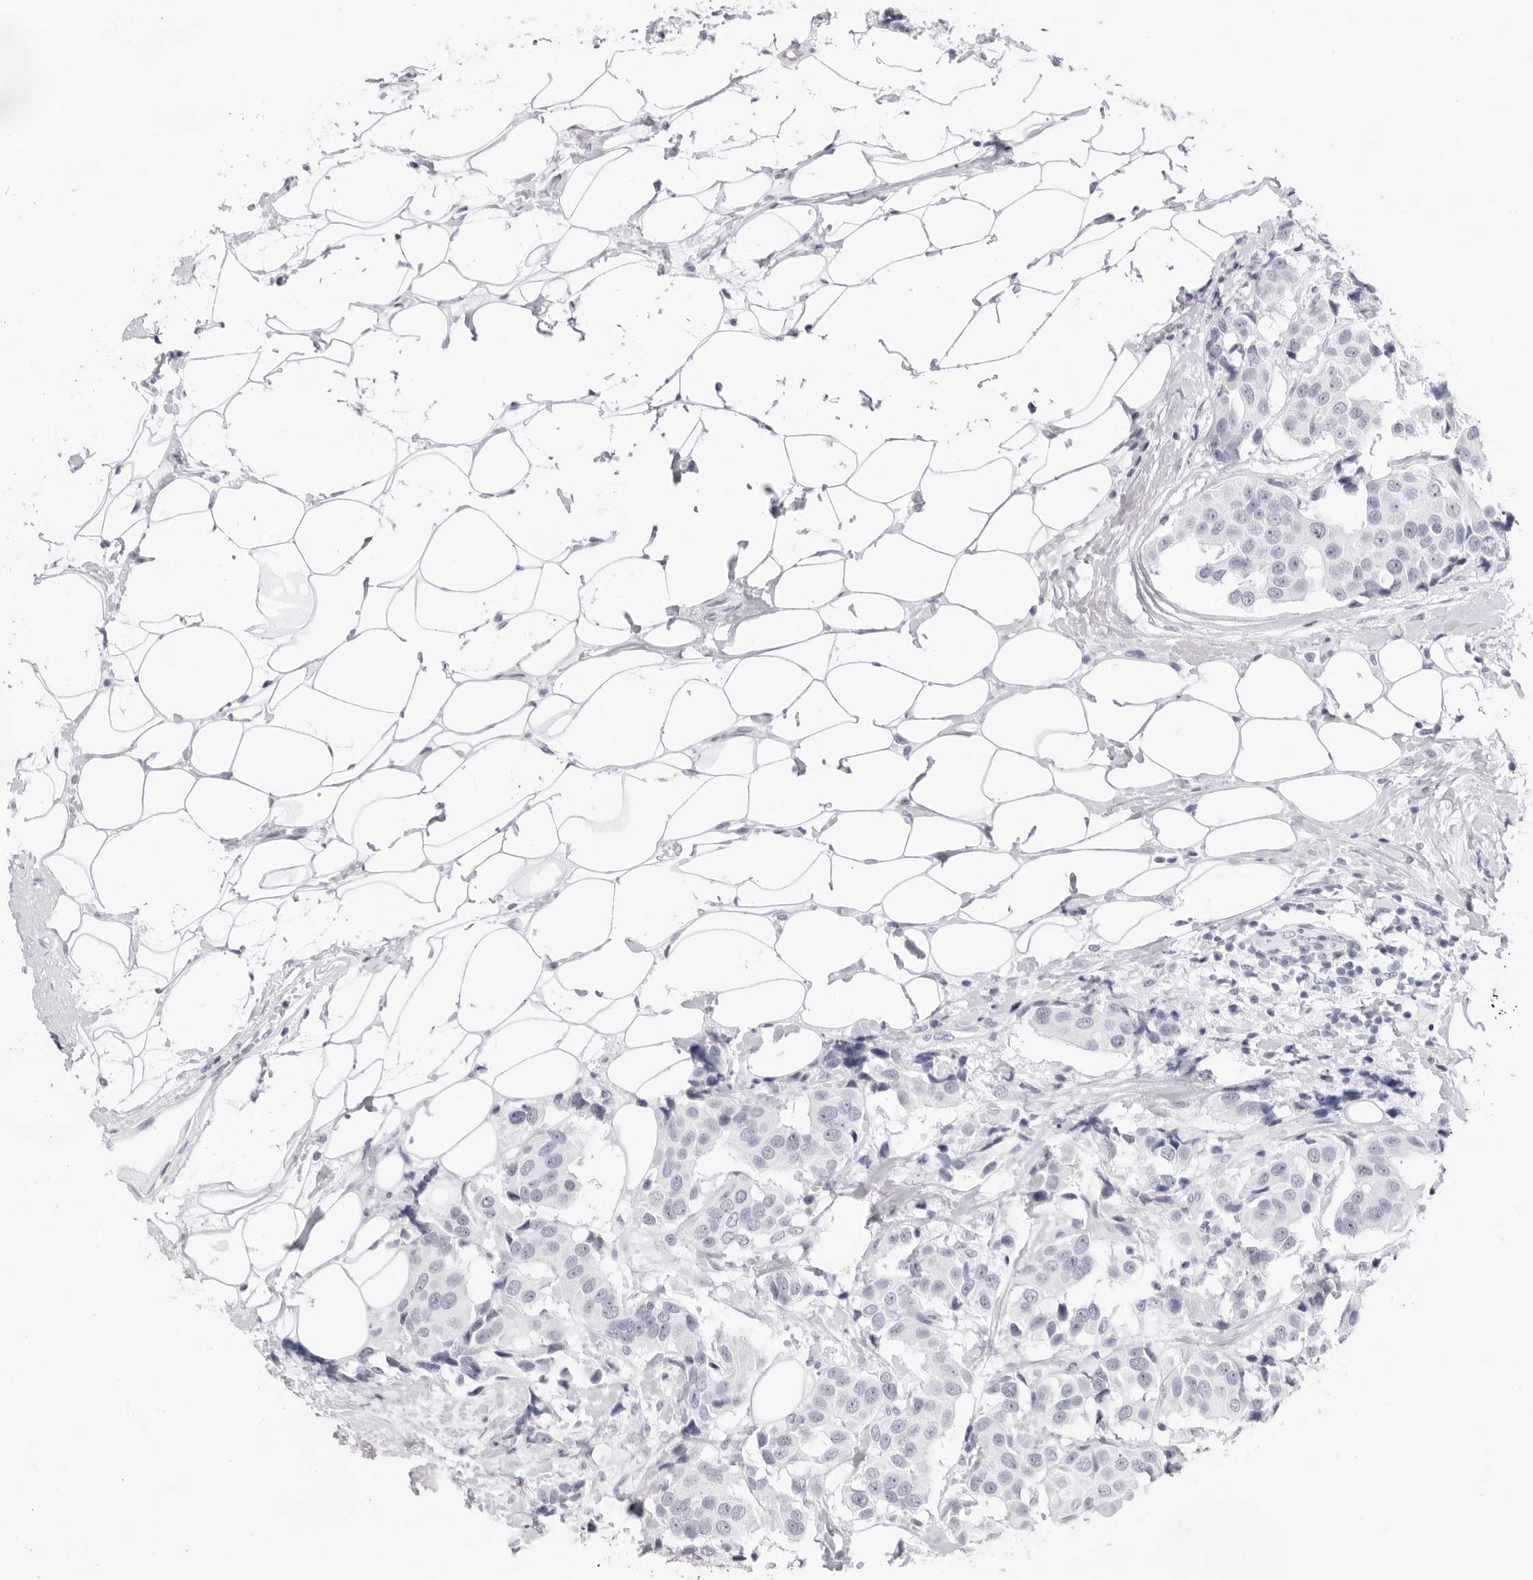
{"staining": {"intensity": "negative", "quantity": "none", "location": "none"}, "tissue": "breast cancer", "cell_type": "Tumor cells", "image_type": "cancer", "snomed": [{"axis": "morphology", "description": "Normal tissue, NOS"}, {"axis": "morphology", "description": "Duct carcinoma"}, {"axis": "topography", "description": "Breast"}], "caption": "The image displays no staining of tumor cells in breast infiltrating ductal carcinoma.", "gene": "FDPS", "patient": {"sex": "female", "age": 39}}